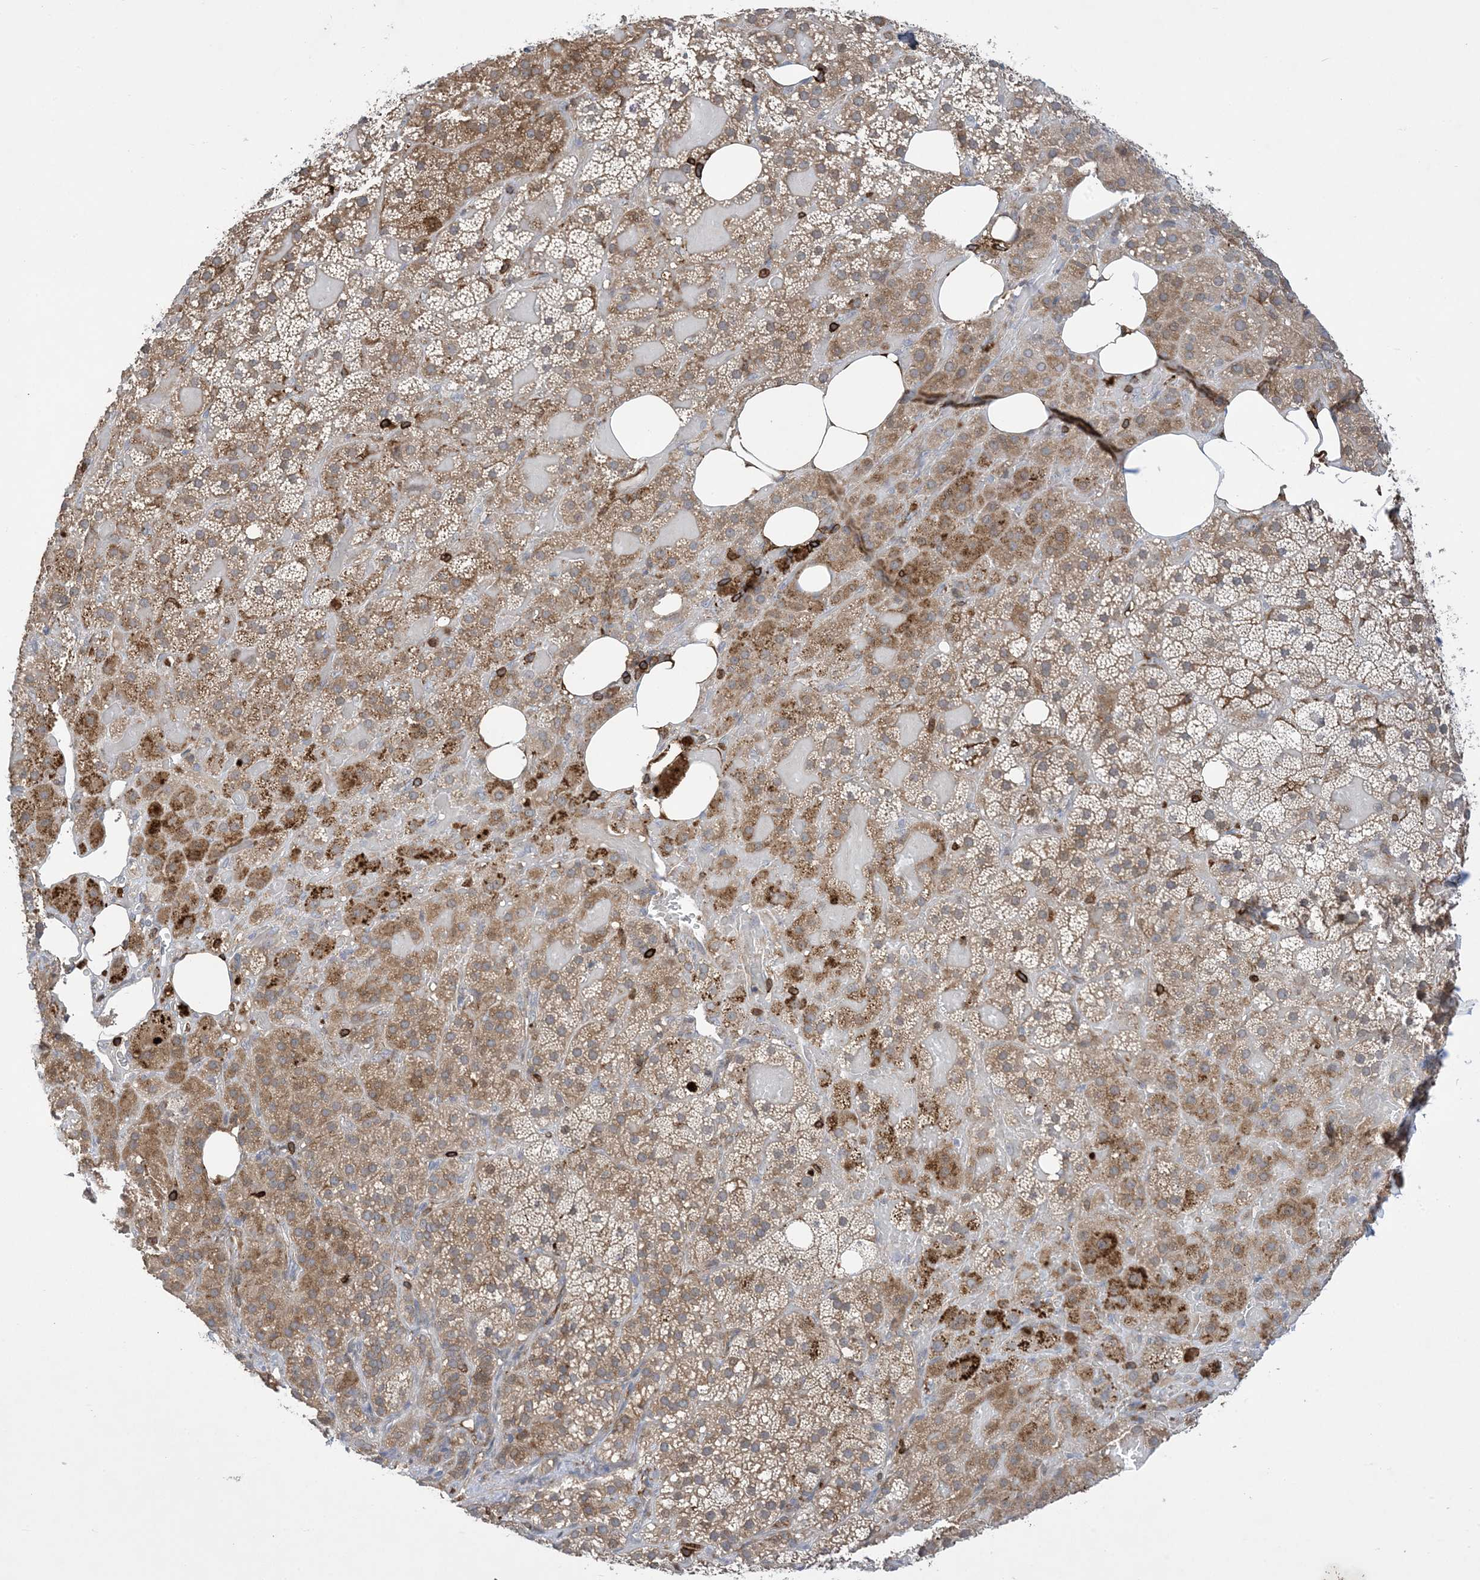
{"staining": {"intensity": "moderate", "quantity": ">75%", "location": "cytoplasmic/membranous"}, "tissue": "adrenal gland", "cell_type": "Glandular cells", "image_type": "normal", "snomed": [{"axis": "morphology", "description": "Normal tissue, NOS"}, {"axis": "topography", "description": "Adrenal gland"}], "caption": "Adrenal gland stained with DAB (3,3'-diaminobenzidine) immunohistochemistry (IHC) exhibits medium levels of moderate cytoplasmic/membranous staining in about >75% of glandular cells. (DAB IHC, brown staining for protein, blue staining for nuclei).", "gene": "AK9", "patient": {"sex": "female", "age": 59}}